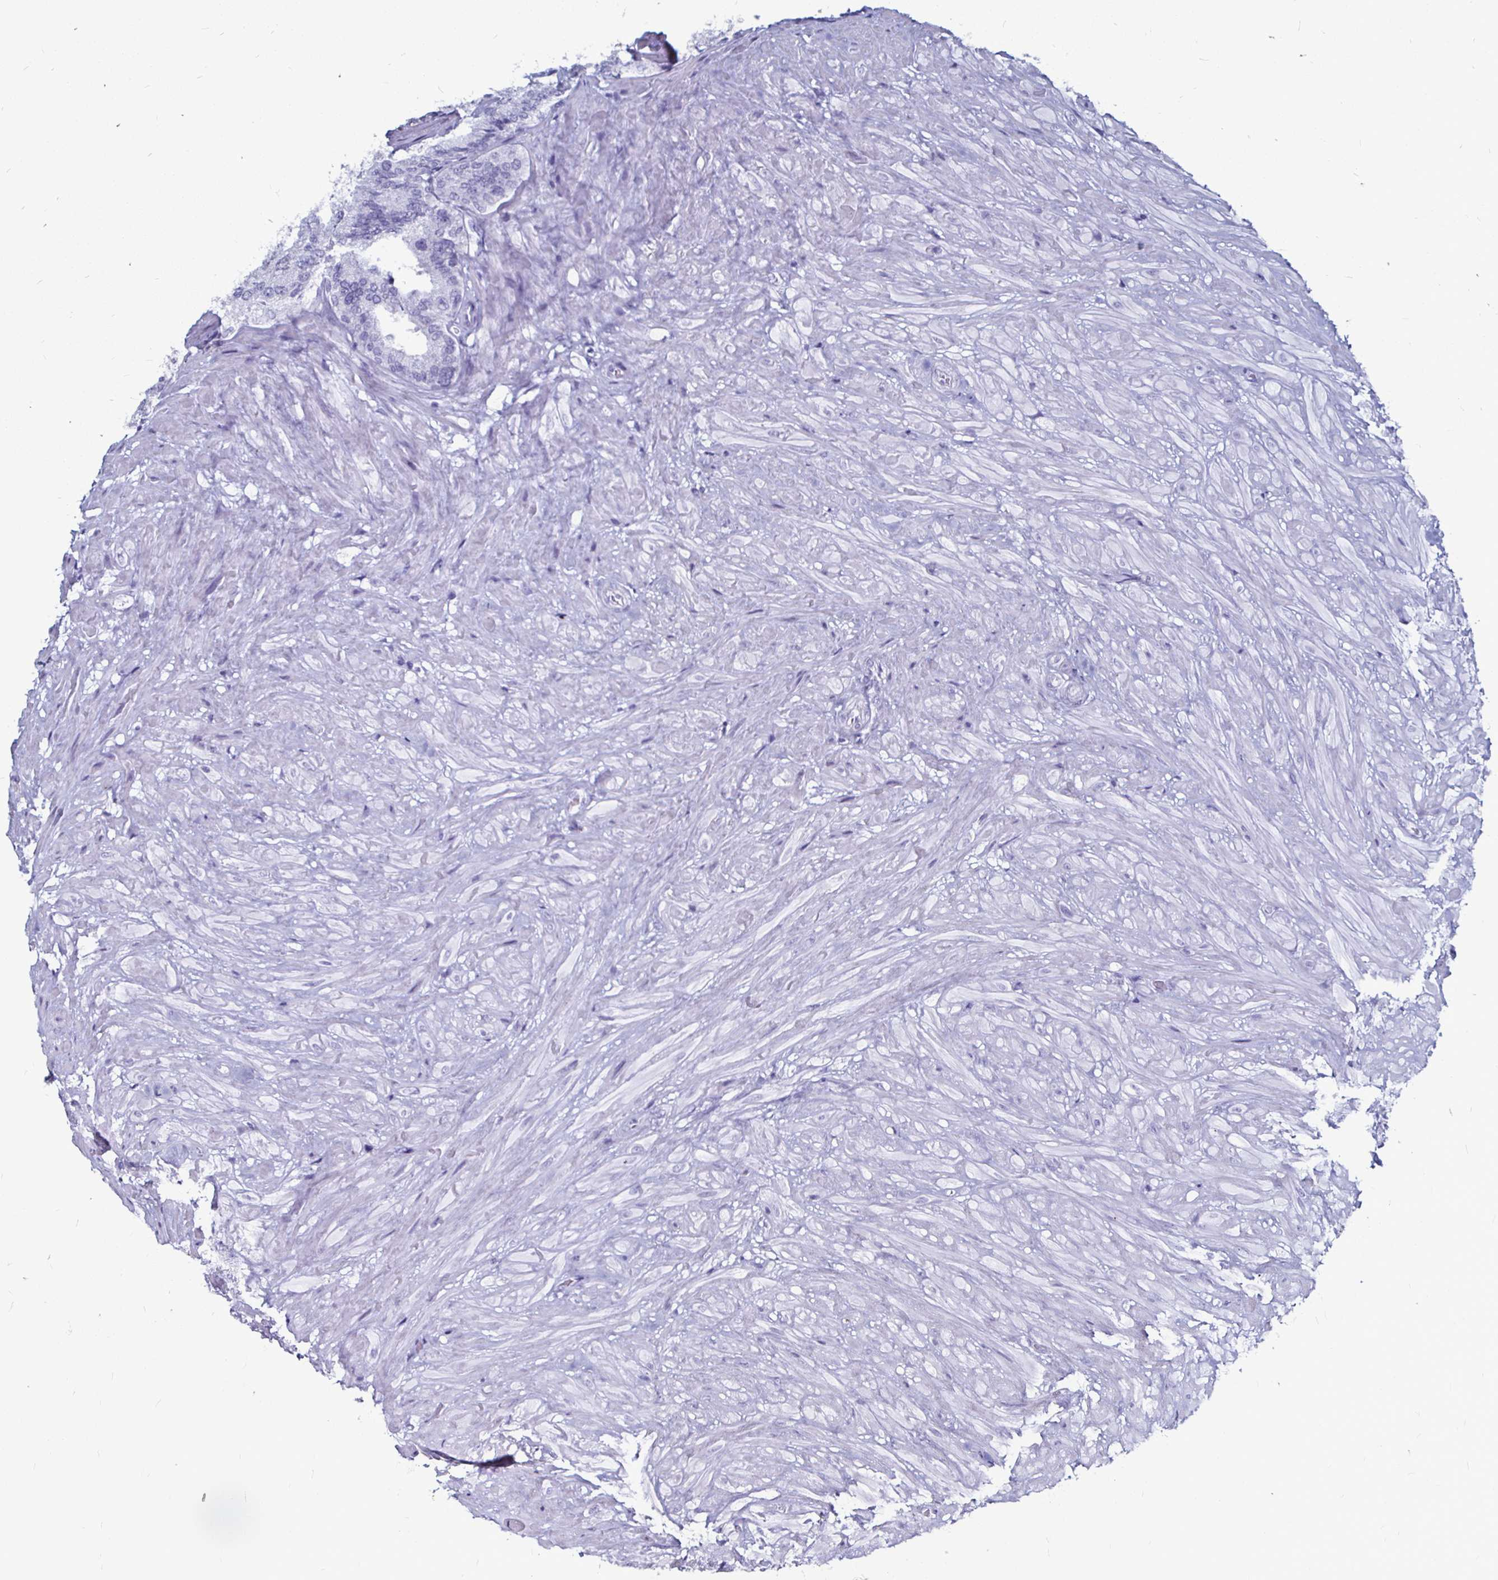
{"staining": {"intensity": "negative", "quantity": "none", "location": "none"}, "tissue": "seminal vesicle", "cell_type": "Glandular cells", "image_type": "normal", "snomed": [{"axis": "morphology", "description": "Normal tissue, NOS"}, {"axis": "topography", "description": "Seminal veicle"}], "caption": "IHC micrograph of unremarkable human seminal vesicle stained for a protein (brown), which reveals no positivity in glandular cells. (DAB (3,3'-diaminobenzidine) immunohistochemistry (IHC) with hematoxylin counter stain).", "gene": "LUZP4", "patient": {"sex": "male", "age": 68}}